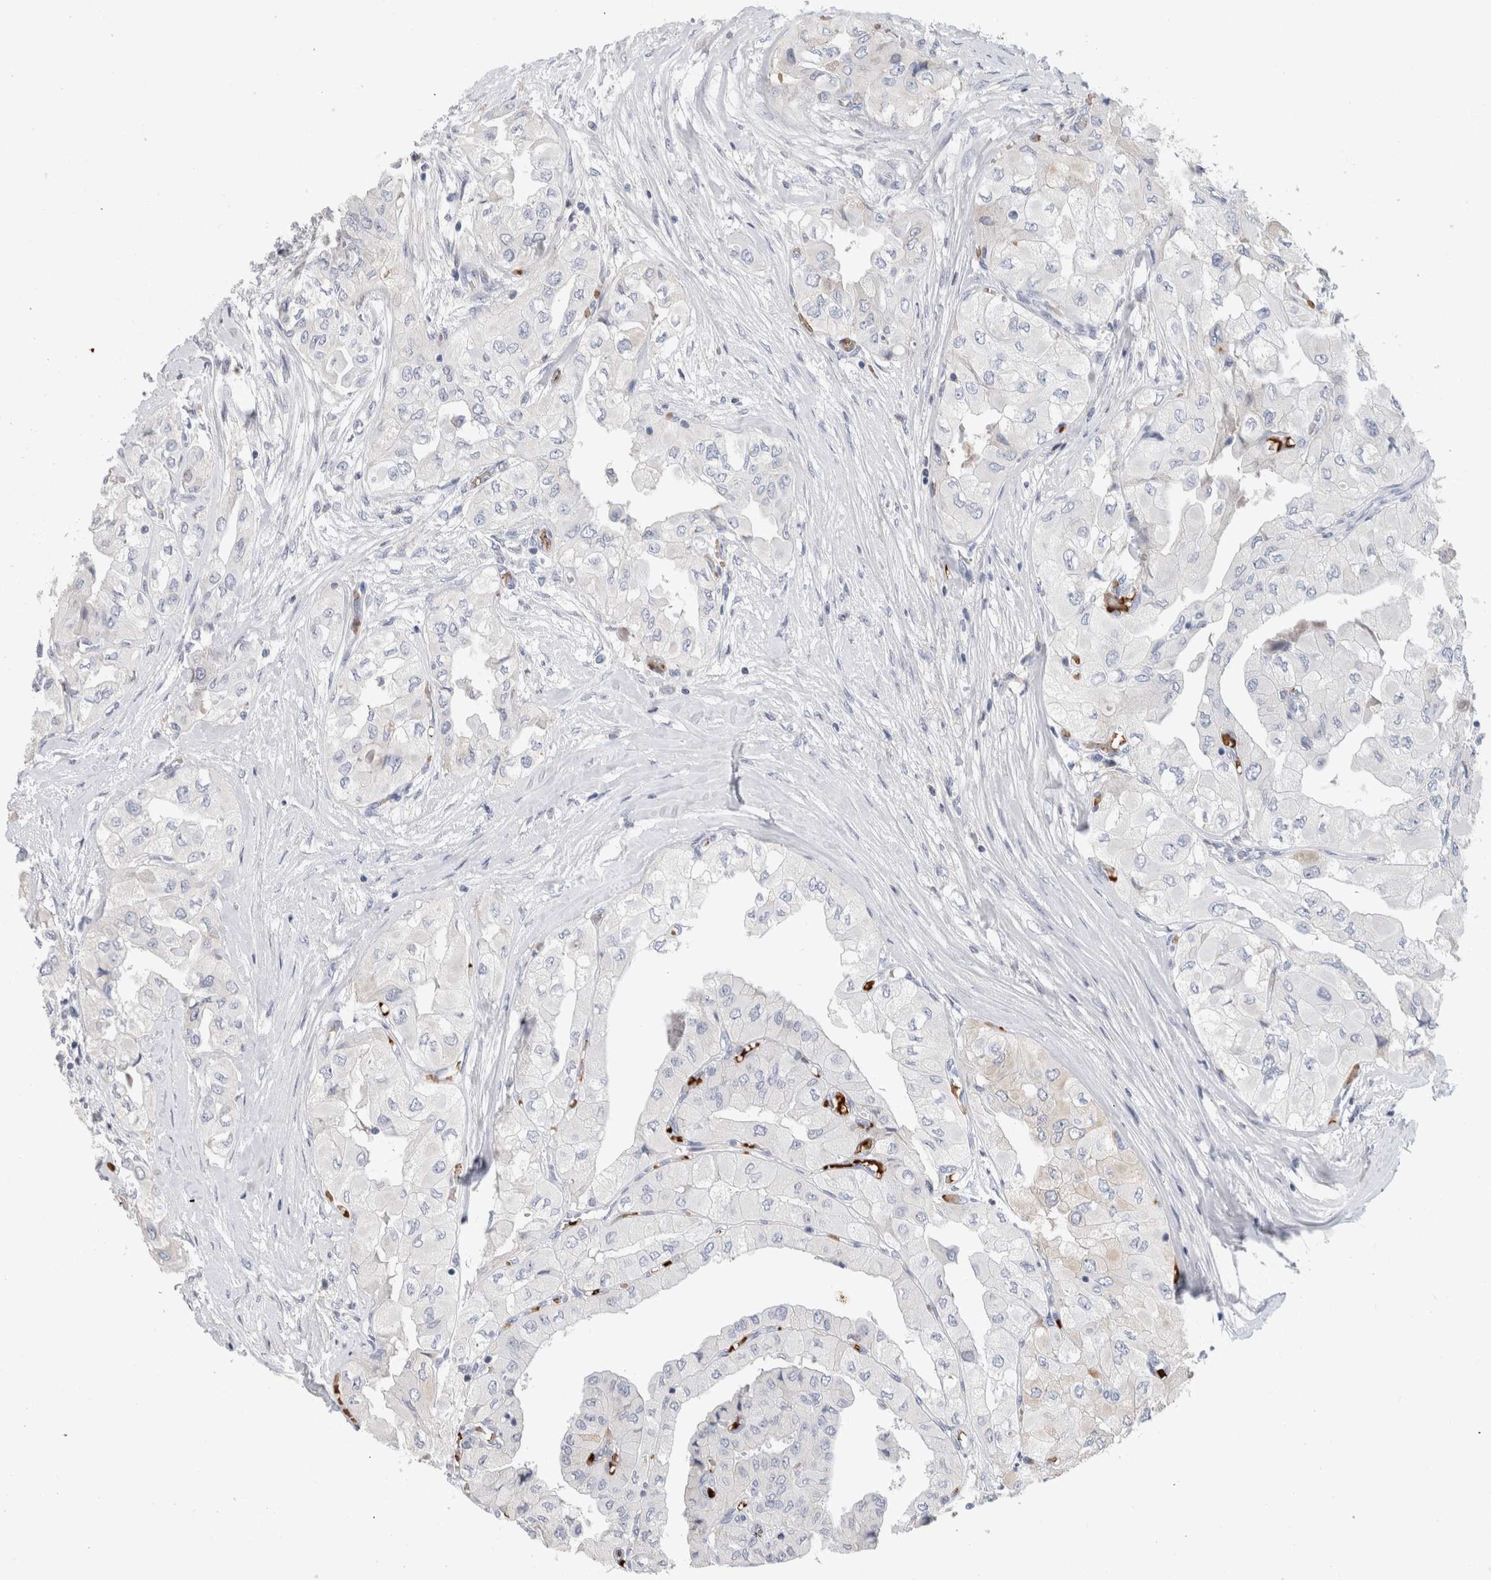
{"staining": {"intensity": "negative", "quantity": "none", "location": "none"}, "tissue": "thyroid cancer", "cell_type": "Tumor cells", "image_type": "cancer", "snomed": [{"axis": "morphology", "description": "Papillary adenocarcinoma, NOS"}, {"axis": "topography", "description": "Thyroid gland"}], "caption": "Papillary adenocarcinoma (thyroid) was stained to show a protein in brown. There is no significant expression in tumor cells. (DAB immunohistochemistry with hematoxylin counter stain).", "gene": "CA1", "patient": {"sex": "female", "age": 59}}